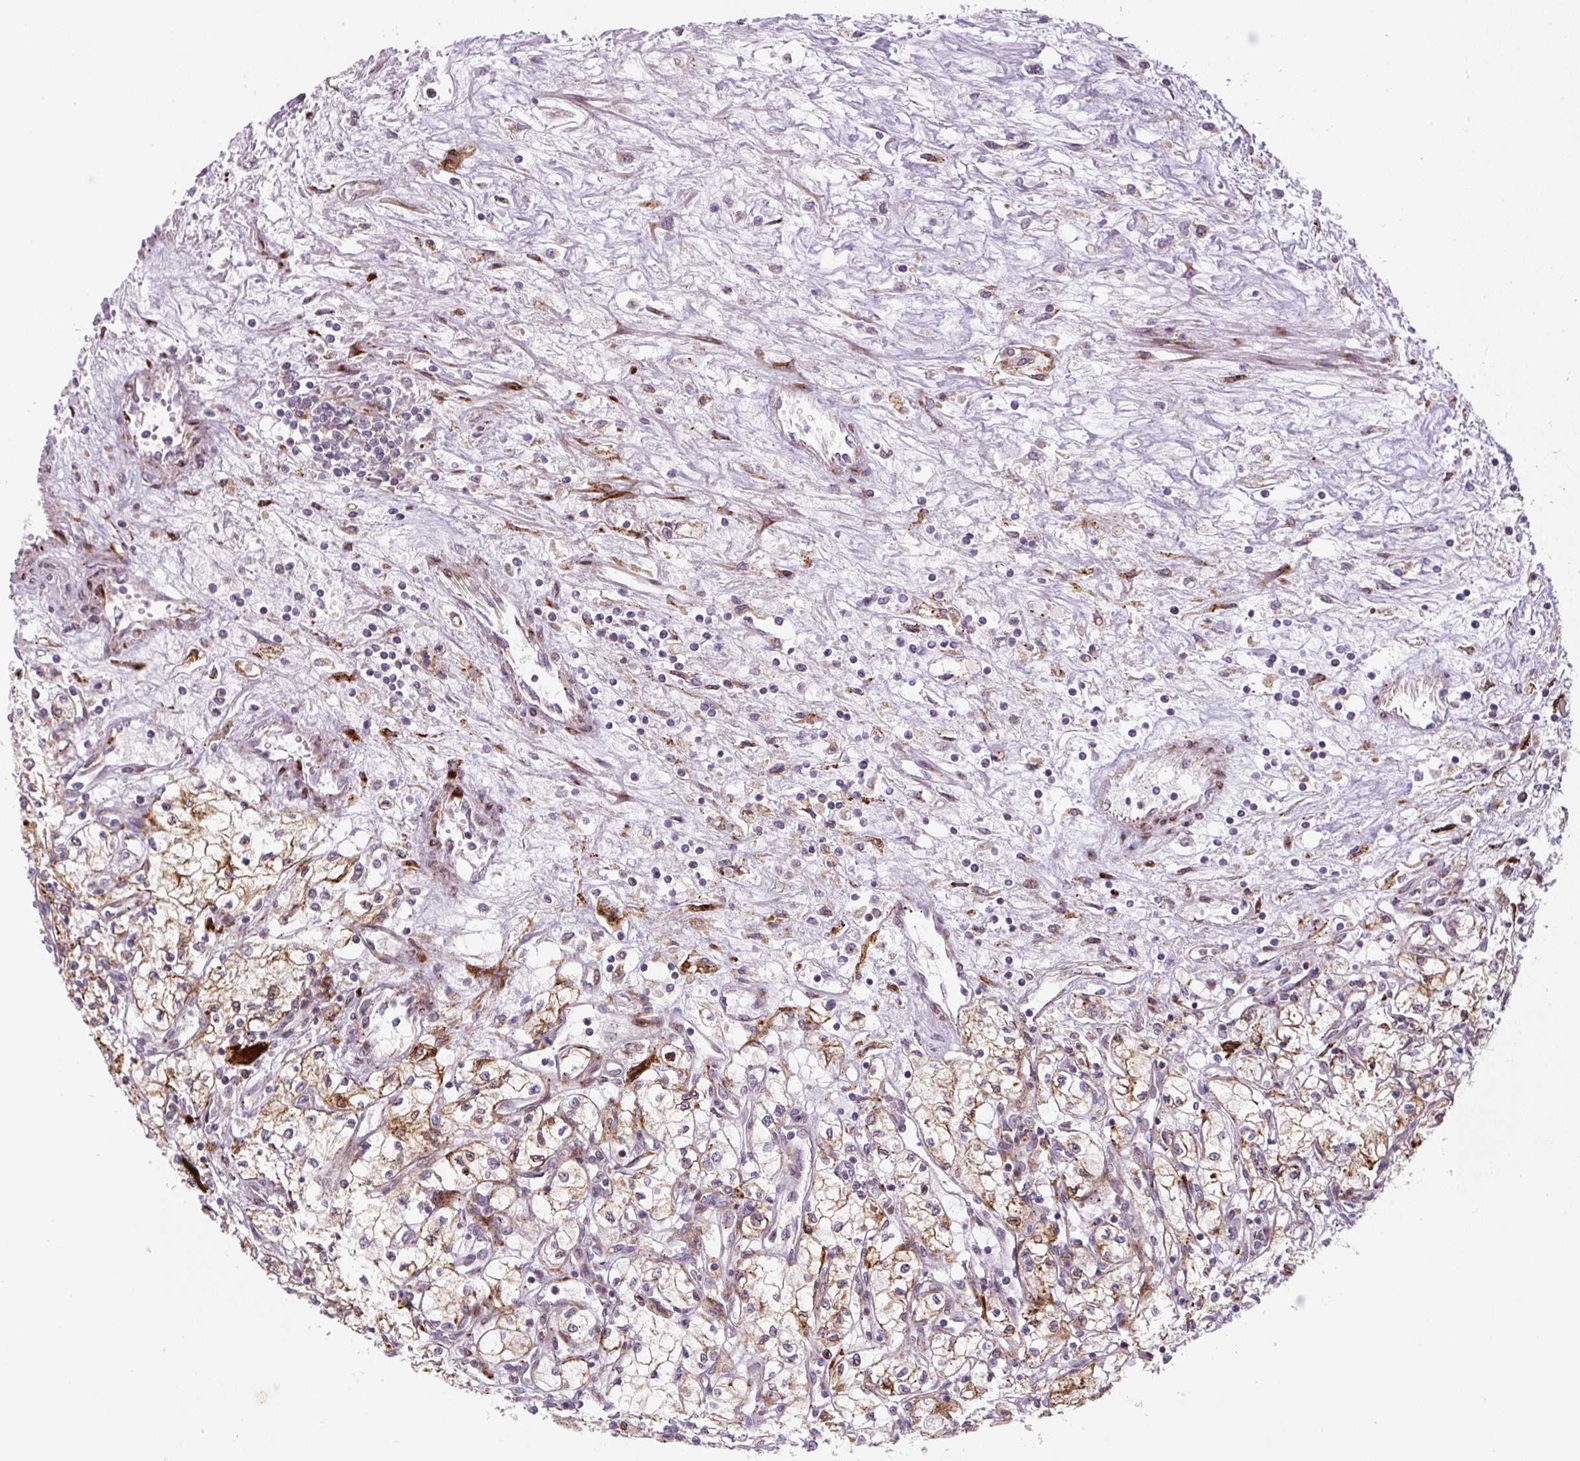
{"staining": {"intensity": "moderate", "quantity": ">75%", "location": "cytoplasmic/membranous"}, "tissue": "renal cancer", "cell_type": "Tumor cells", "image_type": "cancer", "snomed": [{"axis": "morphology", "description": "Adenocarcinoma, NOS"}, {"axis": "topography", "description": "Kidney"}], "caption": "Immunohistochemistry of renal cancer demonstrates medium levels of moderate cytoplasmic/membranous staining in approximately >75% of tumor cells. (brown staining indicates protein expression, while blue staining denotes nuclei).", "gene": "DISP3", "patient": {"sex": "male", "age": 59}}